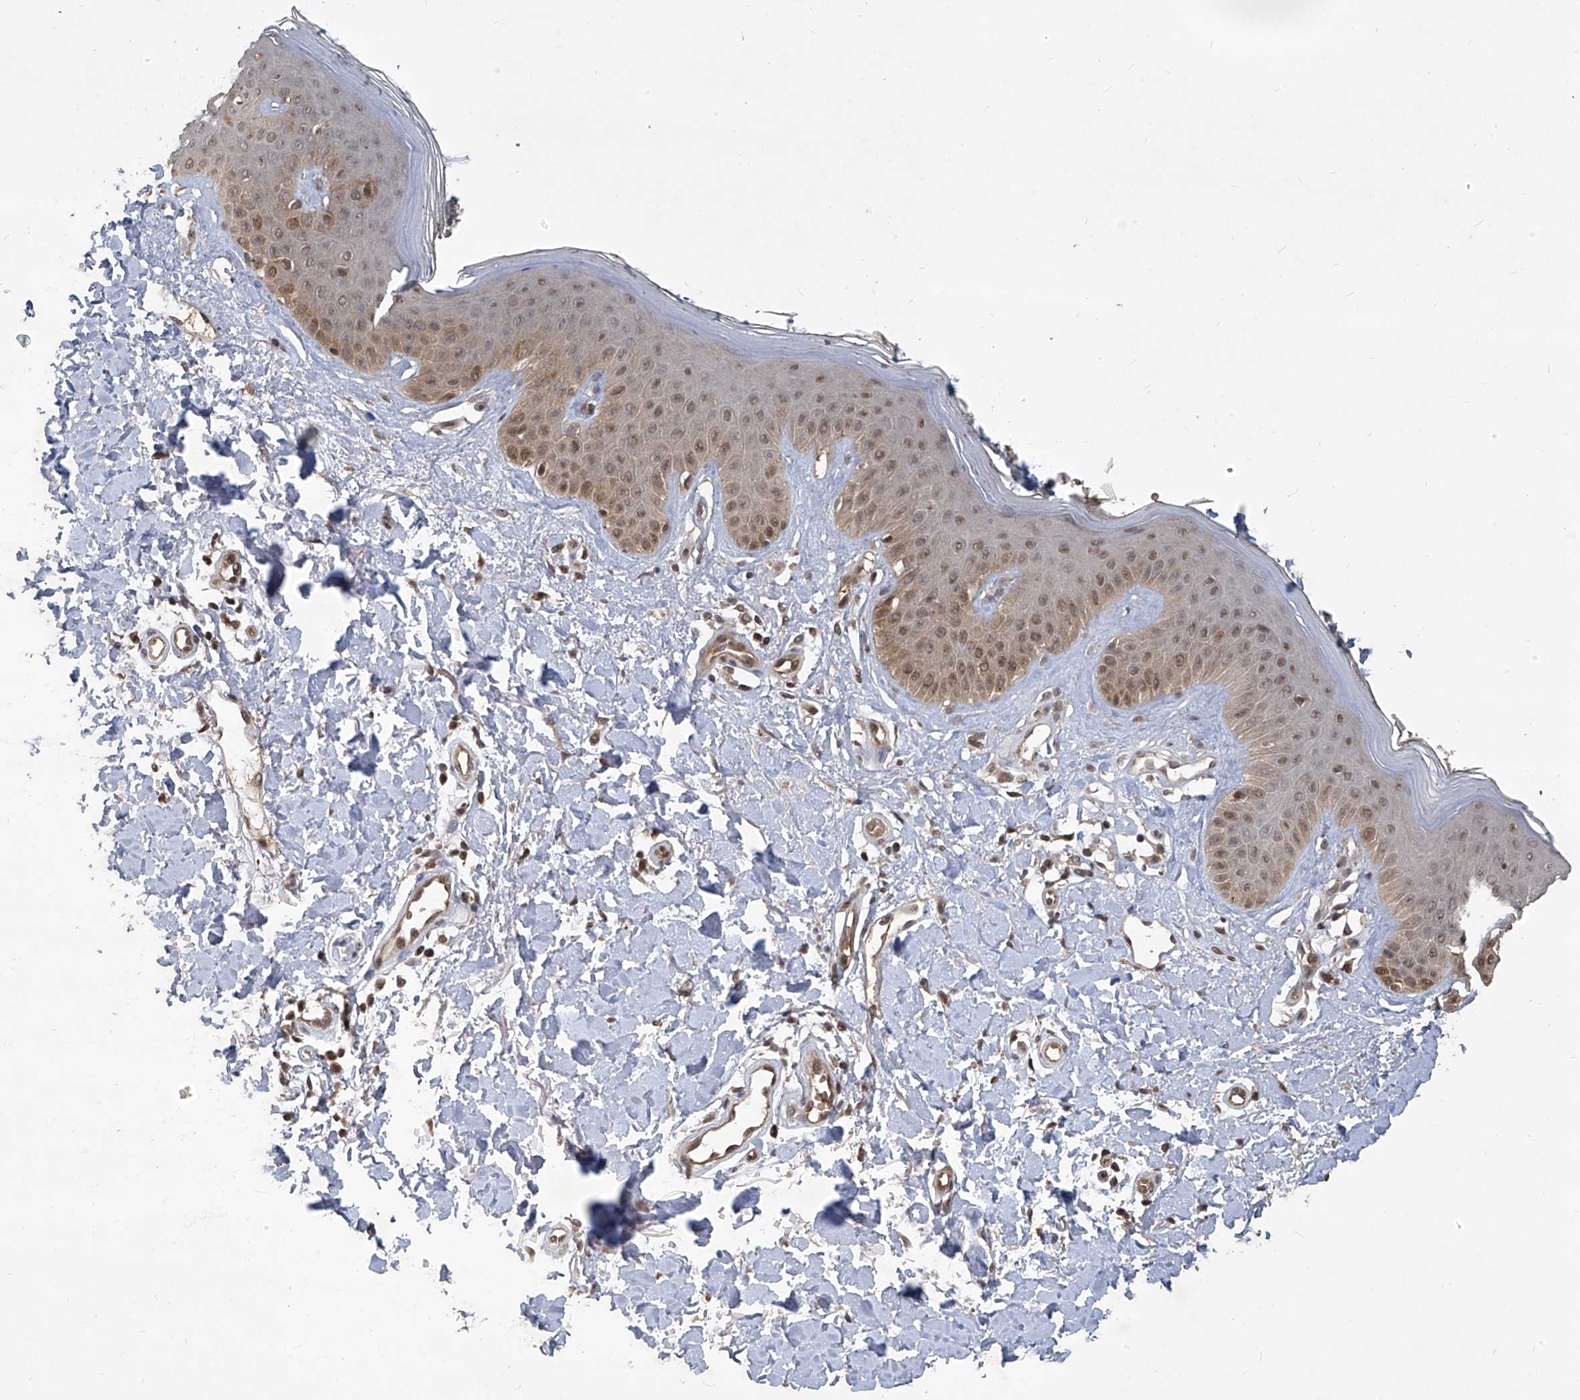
{"staining": {"intensity": "moderate", "quantity": ">75%", "location": "nuclear"}, "tissue": "skin", "cell_type": "Fibroblasts", "image_type": "normal", "snomed": [{"axis": "morphology", "description": "Normal tissue, NOS"}, {"axis": "topography", "description": "Skin"}], "caption": "A brown stain labels moderate nuclear expression of a protein in fibroblasts of benign skin.", "gene": "PSMB1", "patient": {"sex": "female", "age": 64}}